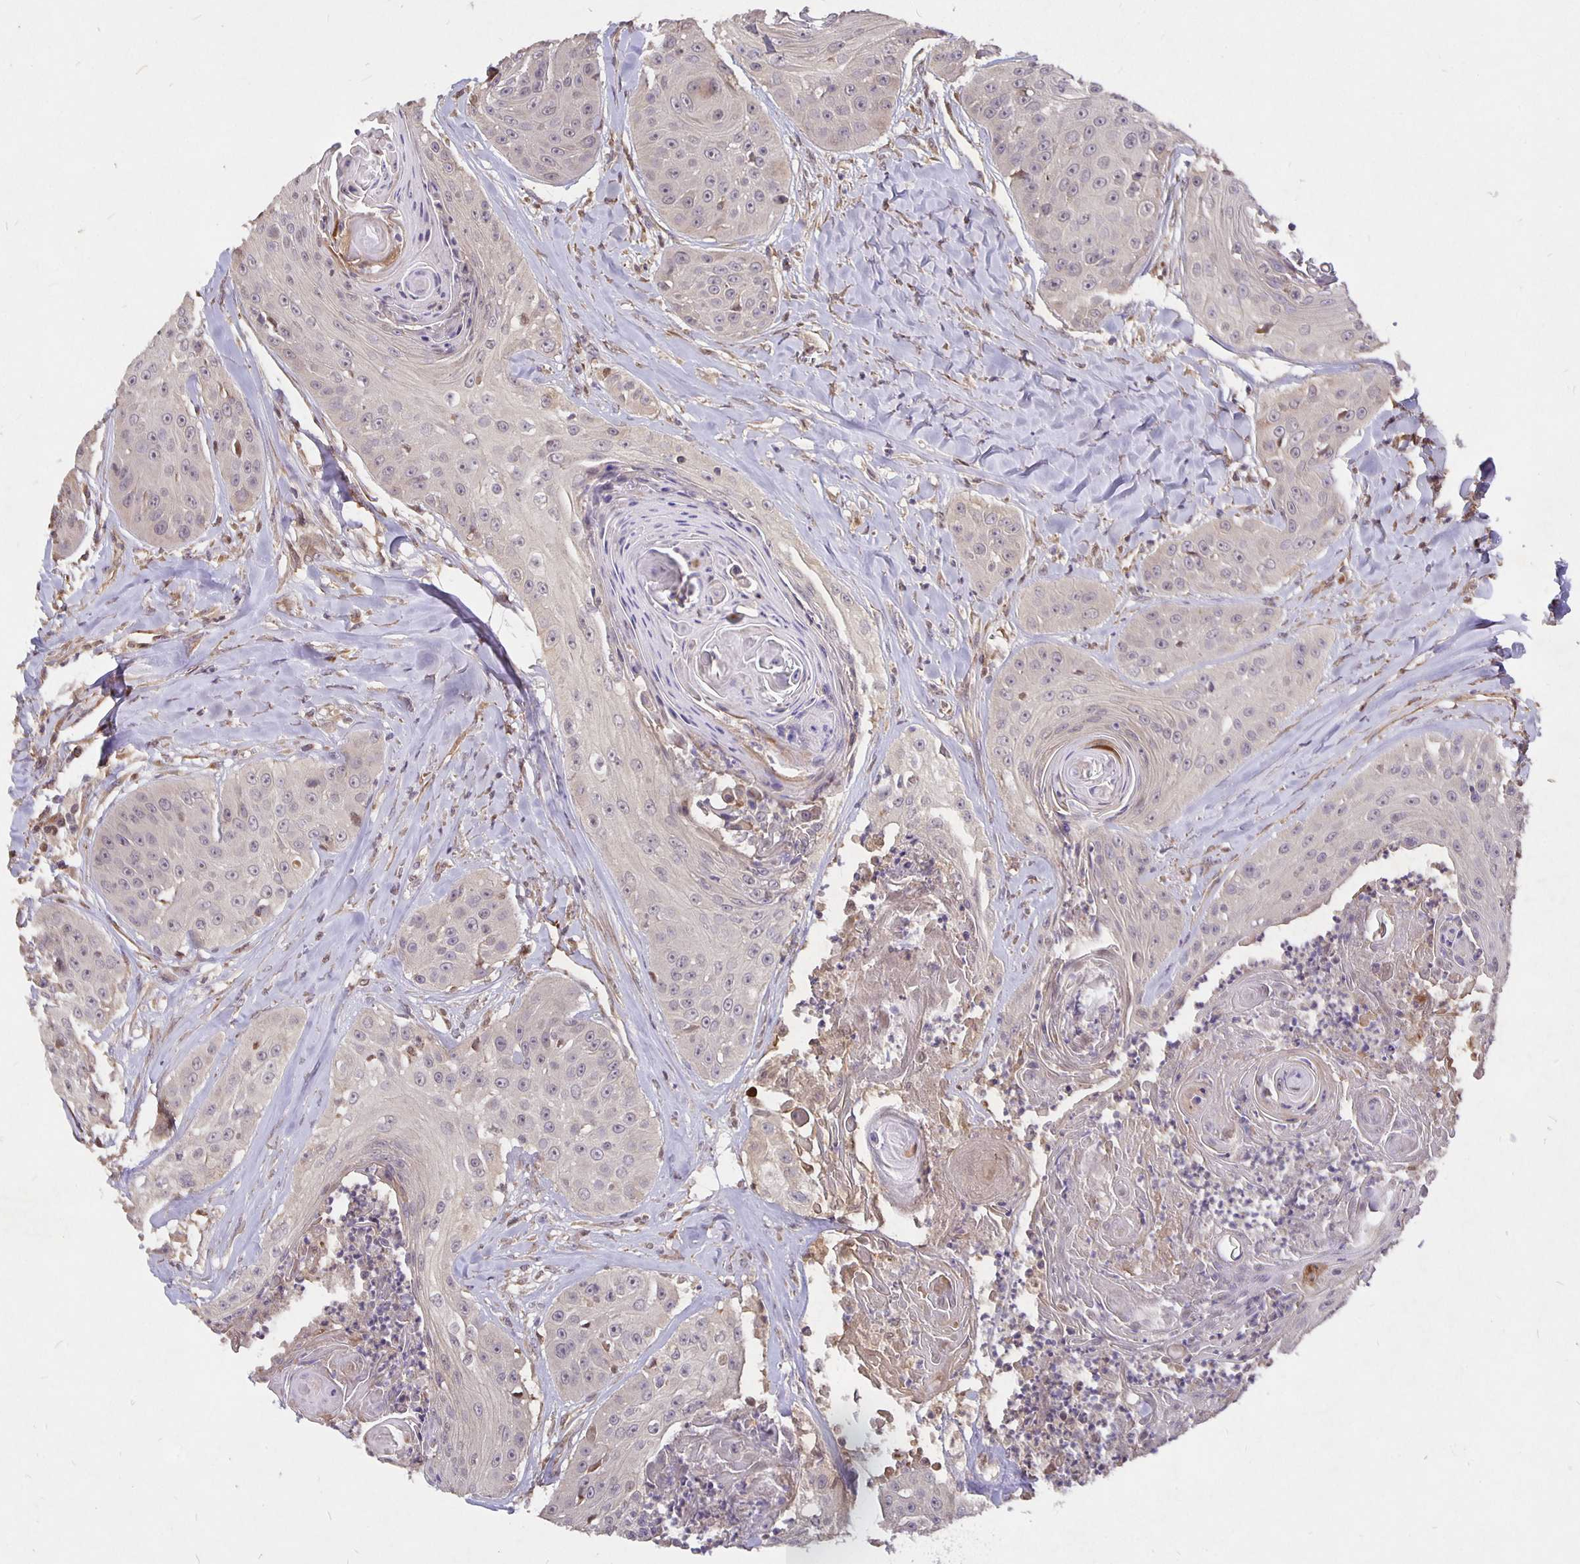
{"staining": {"intensity": "negative", "quantity": "none", "location": "none"}, "tissue": "head and neck cancer", "cell_type": "Tumor cells", "image_type": "cancer", "snomed": [{"axis": "morphology", "description": "Squamous cell carcinoma, NOS"}, {"axis": "topography", "description": "Head-Neck"}], "caption": "This is a micrograph of immunohistochemistry (IHC) staining of head and neck squamous cell carcinoma, which shows no expression in tumor cells.", "gene": "NOG", "patient": {"sex": "male", "age": 83}}